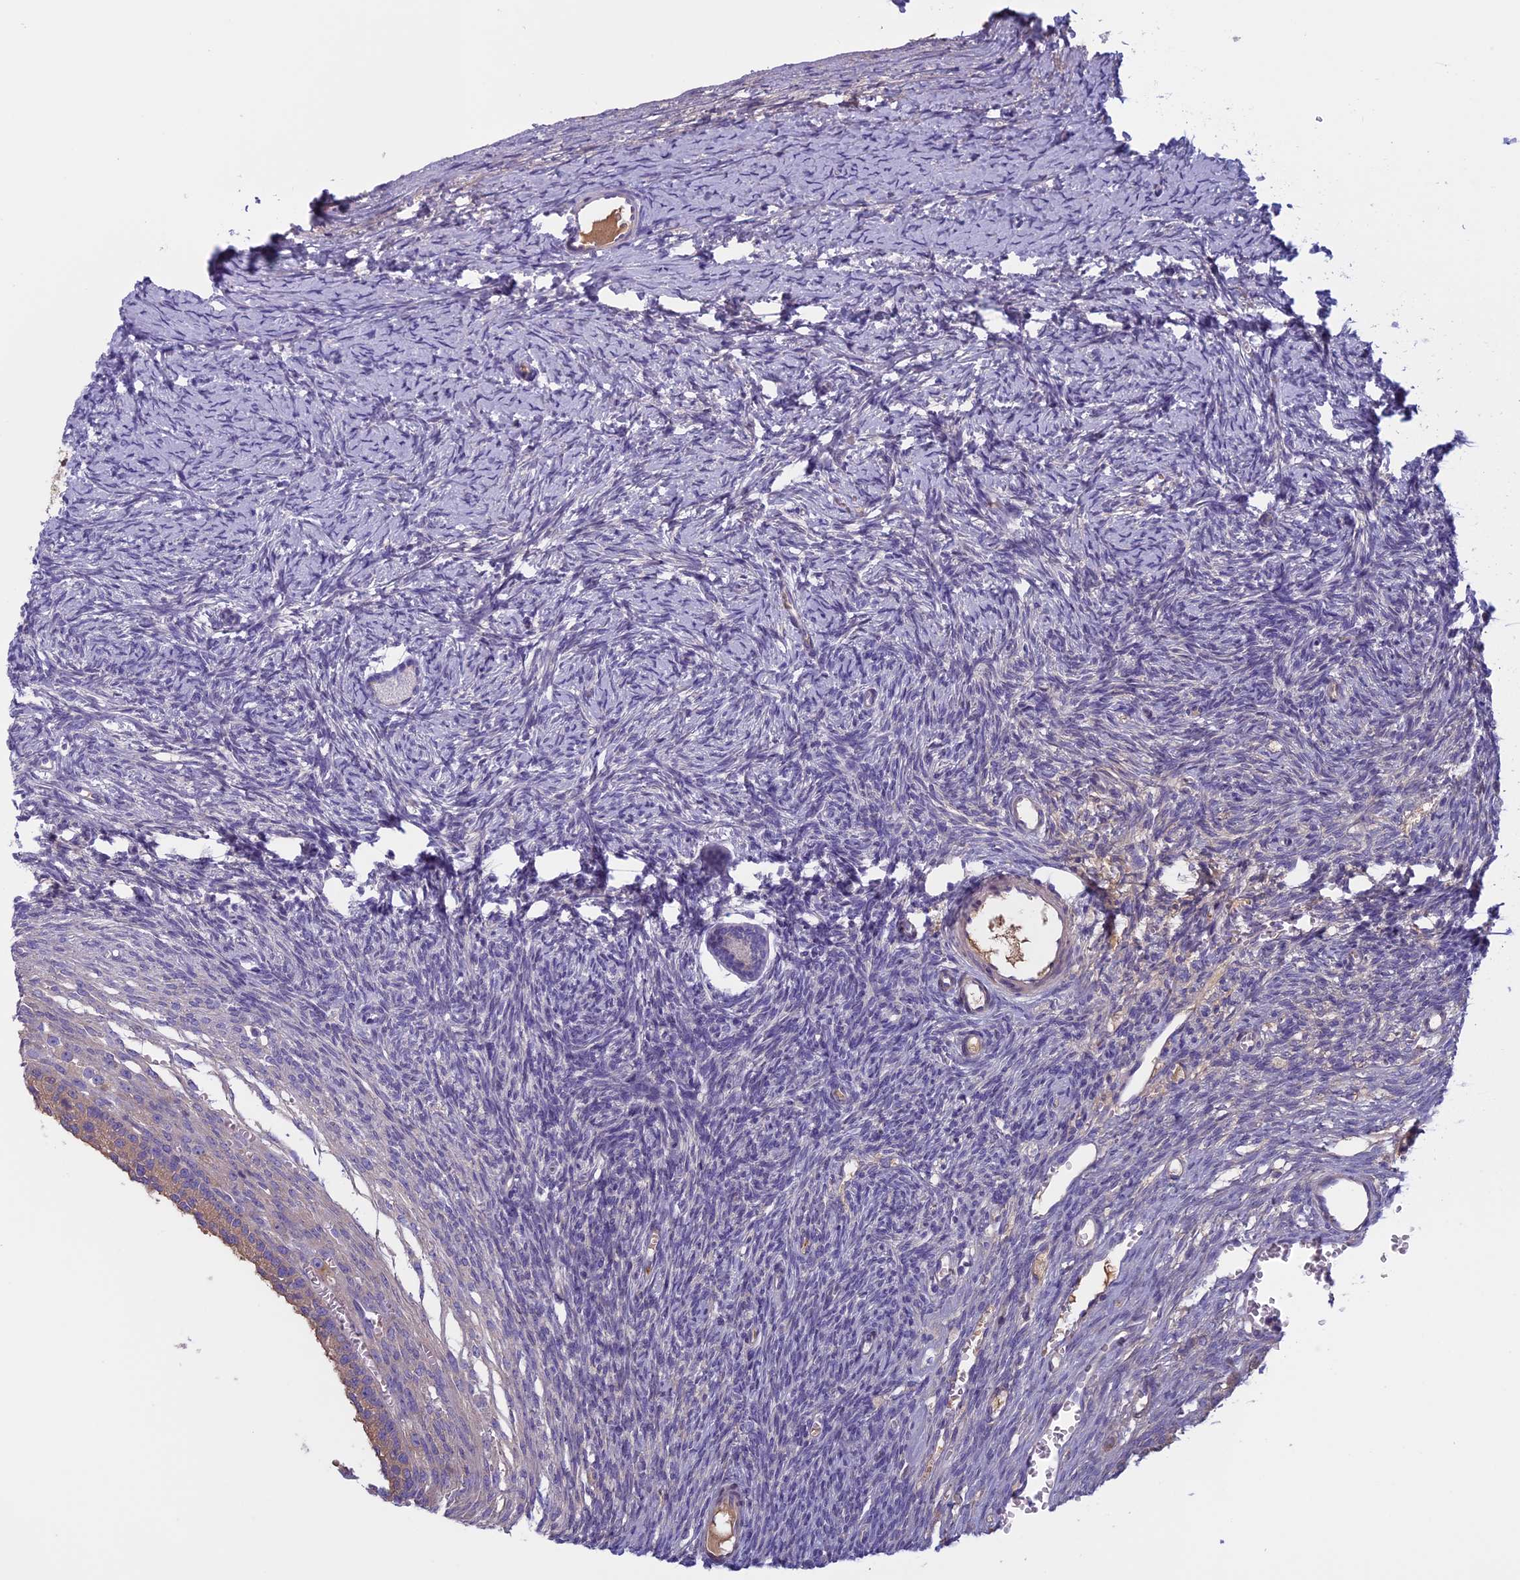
{"staining": {"intensity": "negative", "quantity": "none", "location": "none"}, "tissue": "ovary", "cell_type": "Follicle cells", "image_type": "normal", "snomed": [{"axis": "morphology", "description": "Normal tissue, NOS"}, {"axis": "topography", "description": "Ovary"}], "caption": "This is a histopathology image of immunohistochemistry staining of unremarkable ovary, which shows no positivity in follicle cells.", "gene": "ANGPTL2", "patient": {"sex": "female", "age": 39}}